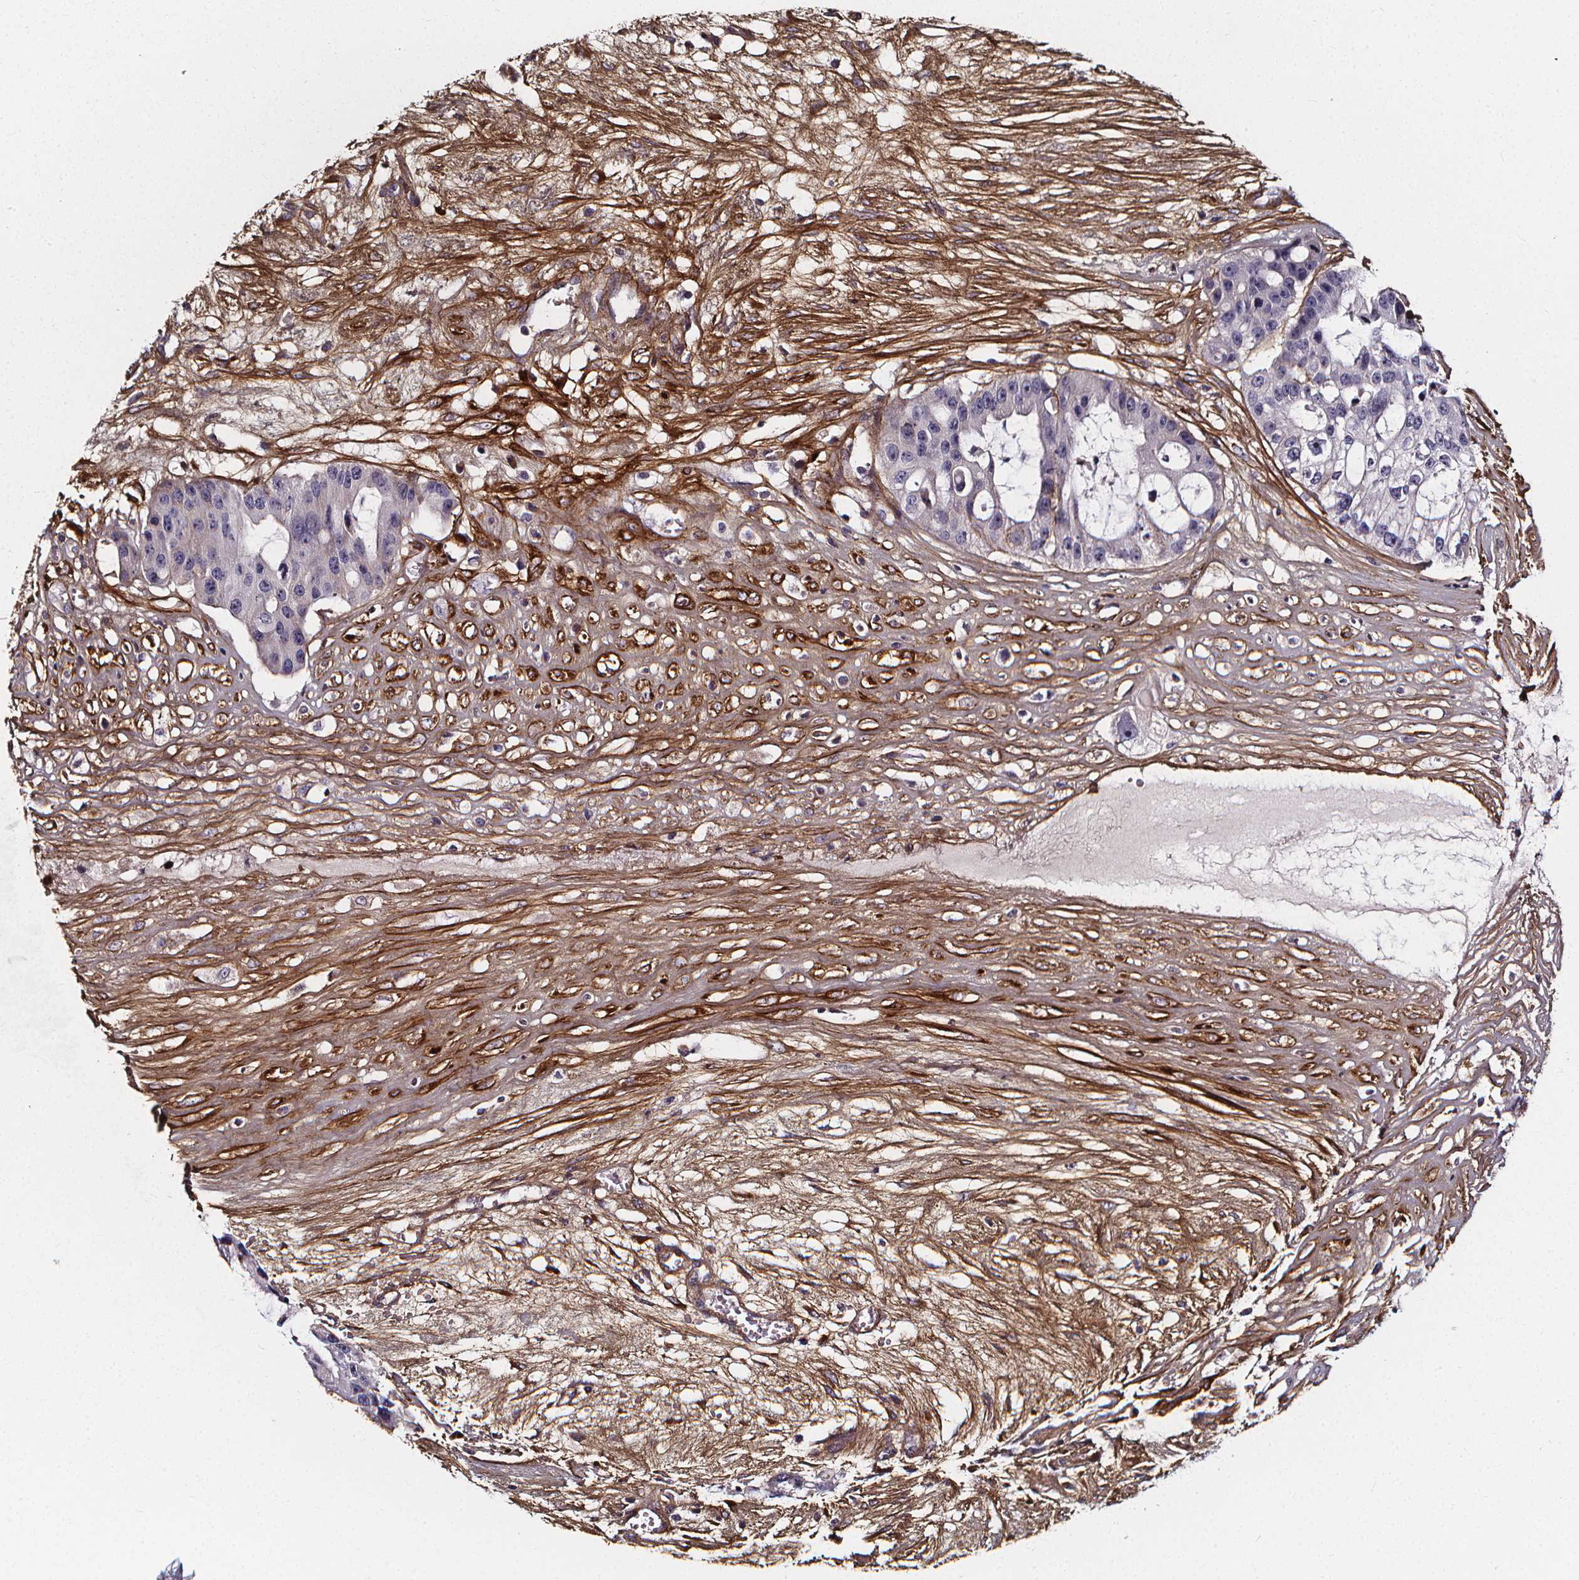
{"staining": {"intensity": "negative", "quantity": "none", "location": "none"}, "tissue": "ovarian cancer", "cell_type": "Tumor cells", "image_type": "cancer", "snomed": [{"axis": "morphology", "description": "Cystadenocarcinoma, serous, NOS"}, {"axis": "topography", "description": "Ovary"}], "caption": "Immunohistochemistry histopathology image of neoplastic tissue: human ovarian cancer (serous cystadenocarcinoma) stained with DAB reveals no significant protein expression in tumor cells.", "gene": "AEBP1", "patient": {"sex": "female", "age": 56}}